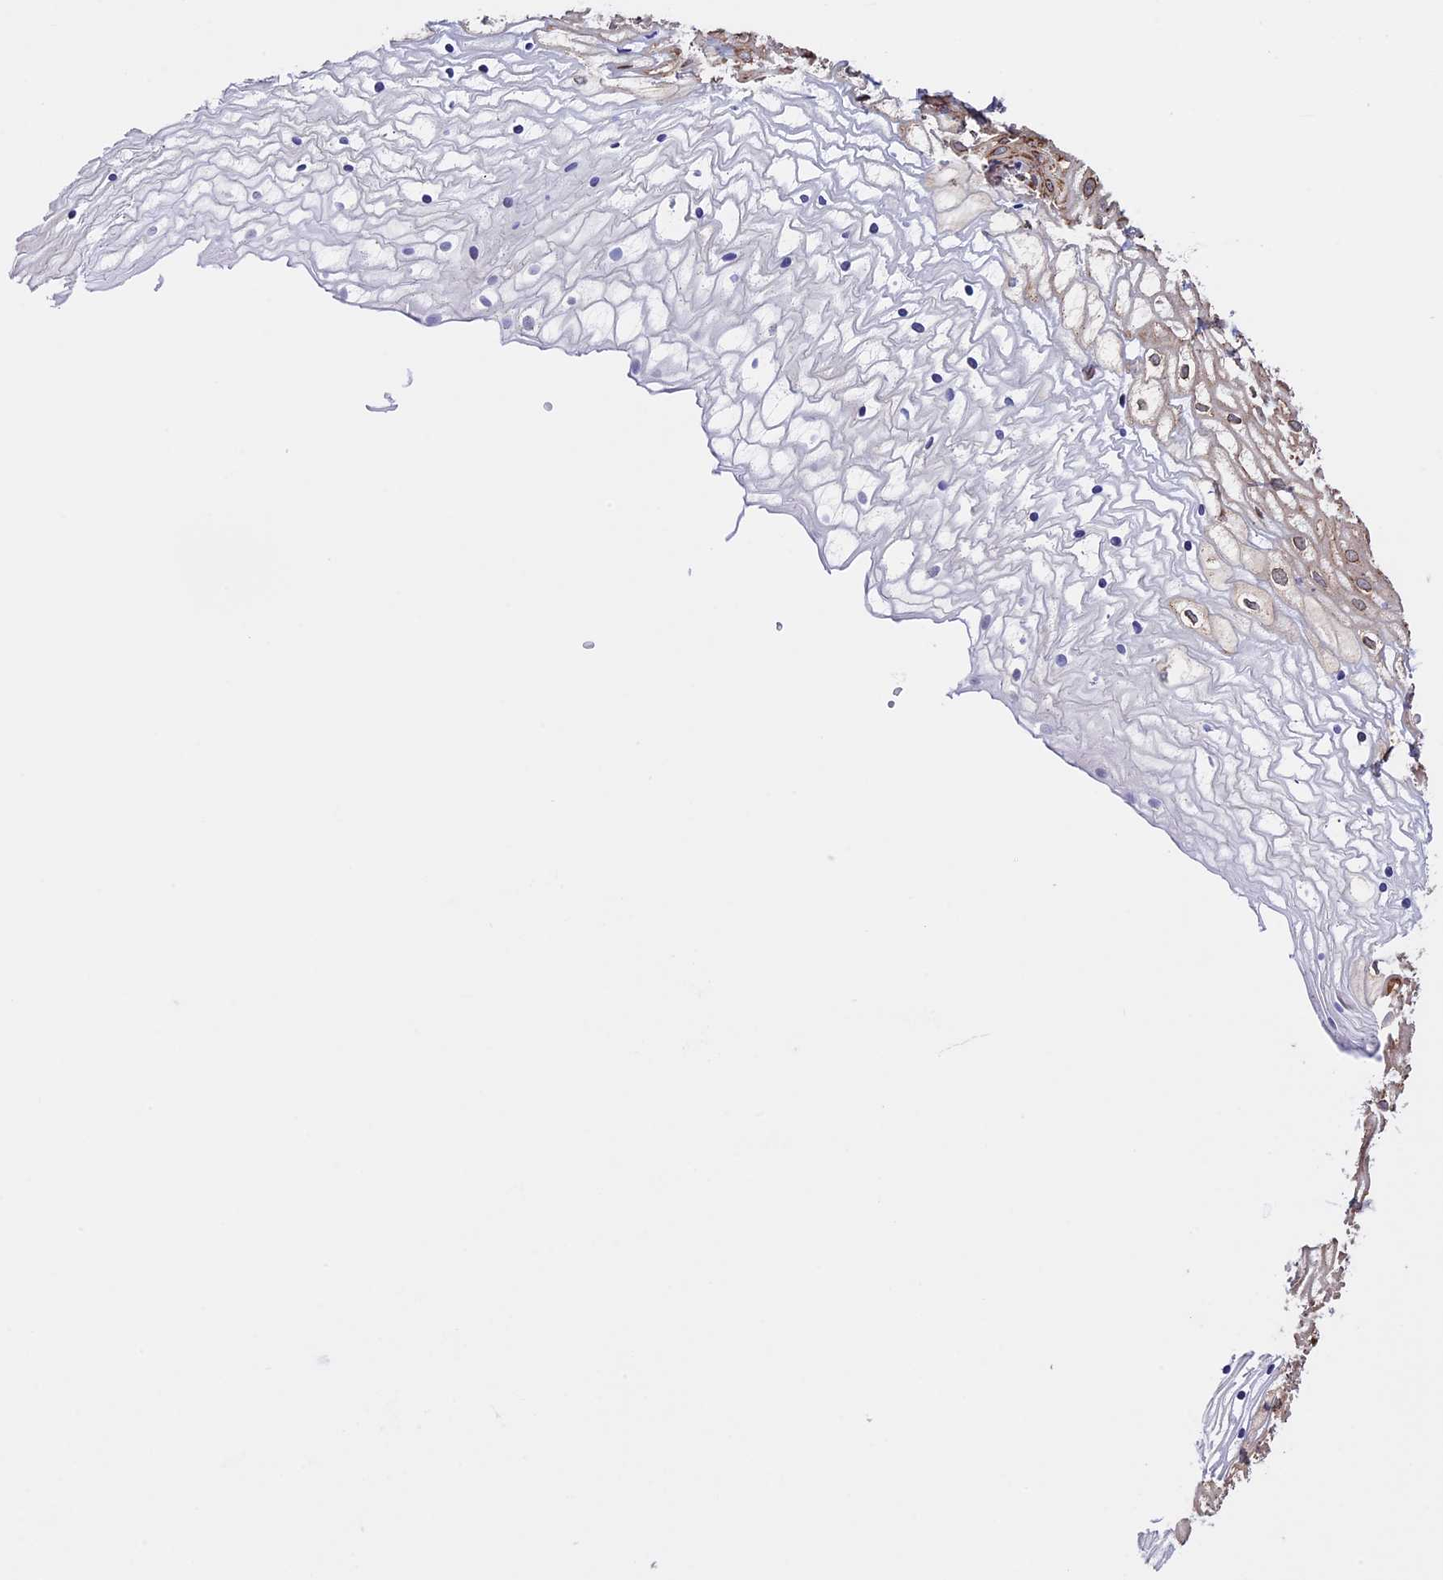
{"staining": {"intensity": "strong", "quantity": ">75%", "location": "cytoplasmic/membranous"}, "tissue": "vagina", "cell_type": "Squamous epithelial cells", "image_type": "normal", "snomed": [{"axis": "morphology", "description": "Normal tissue, NOS"}, {"axis": "topography", "description": "Vagina"}], "caption": "DAB immunohistochemical staining of benign vagina demonstrates strong cytoplasmic/membranous protein staining in approximately >75% of squamous epithelial cells.", "gene": "SLC9A5", "patient": {"sex": "female", "age": 34}}